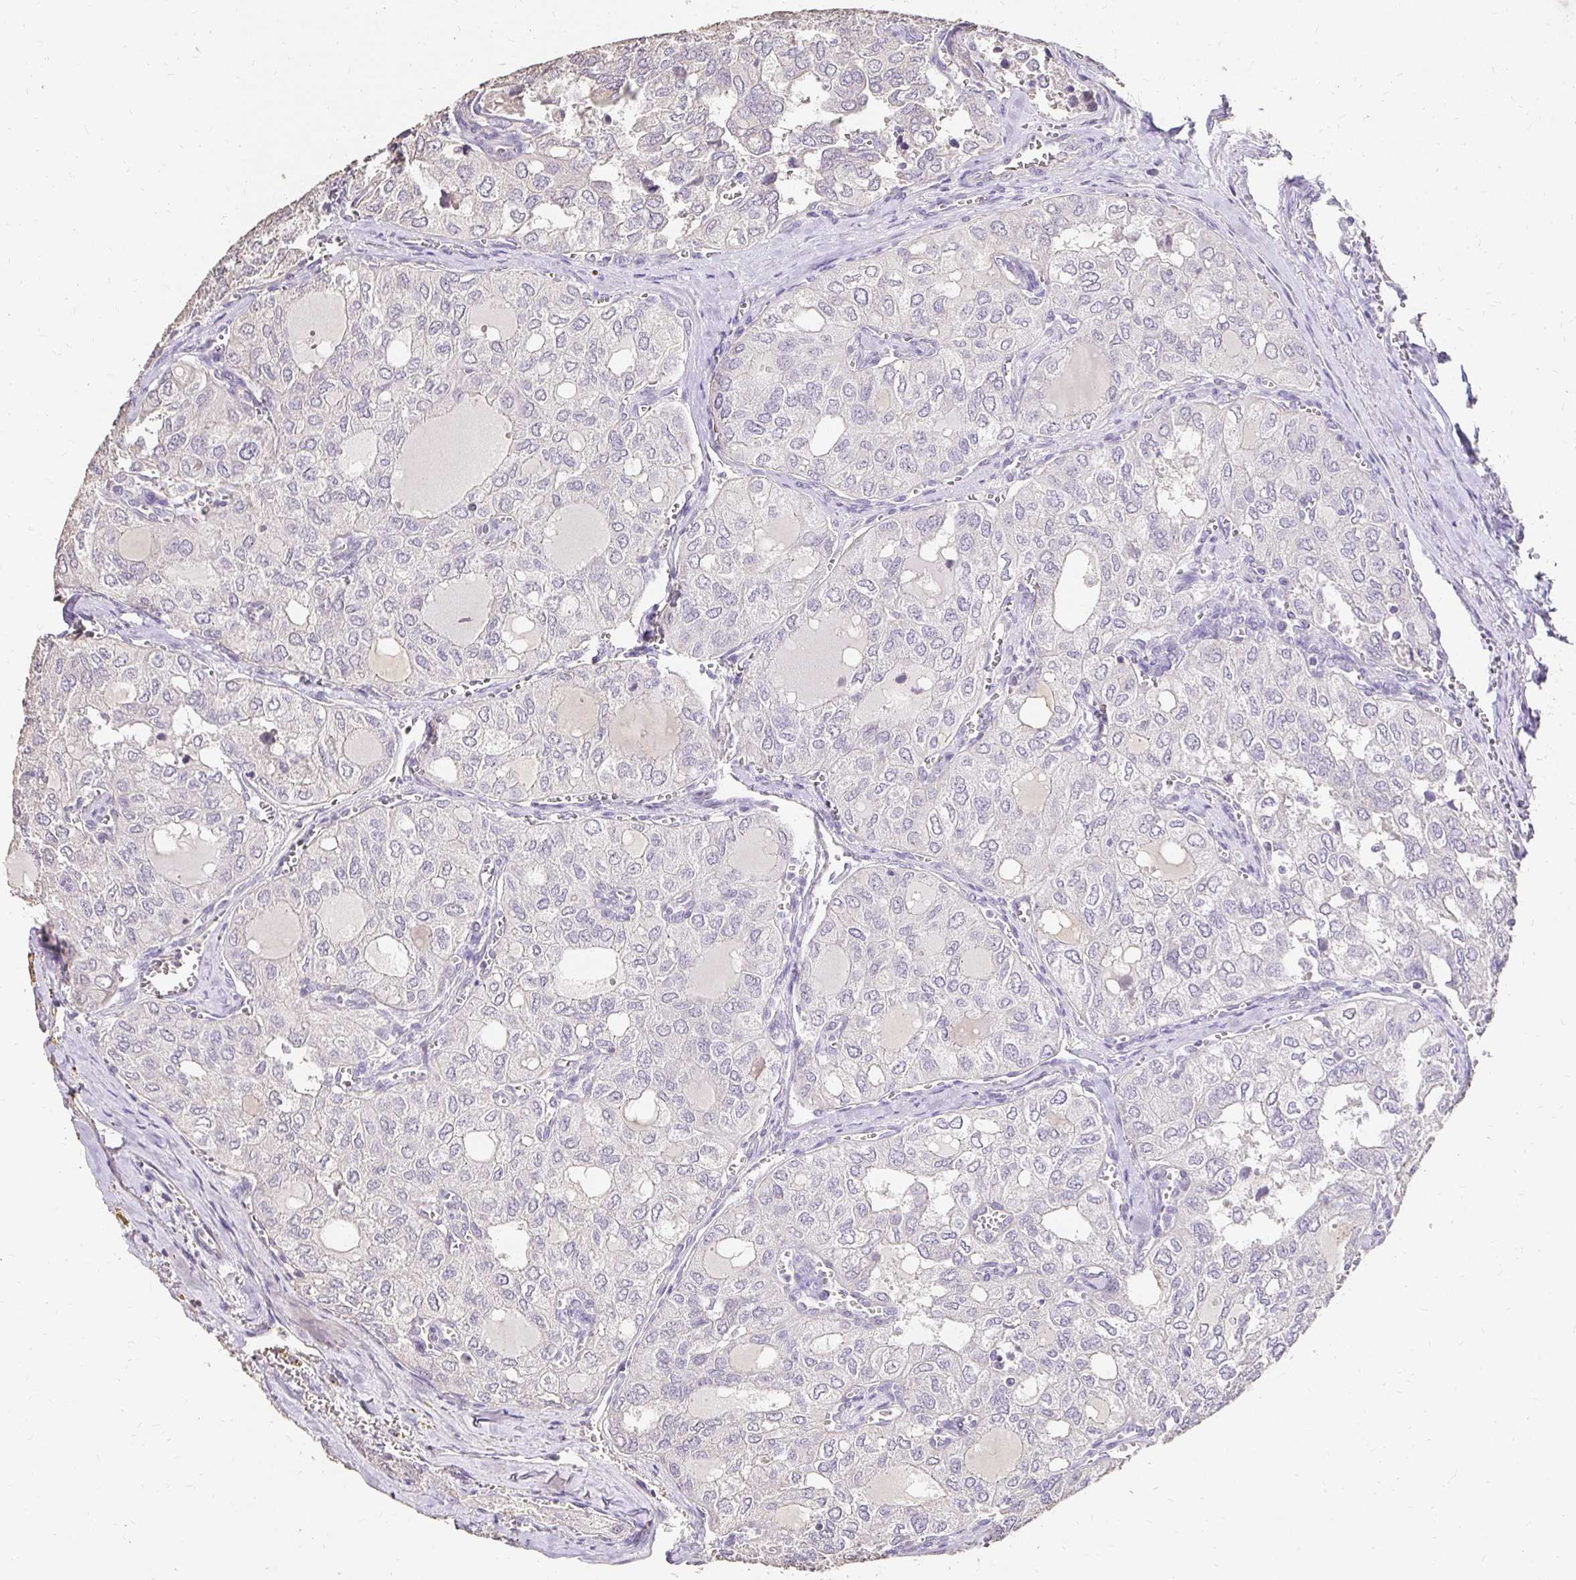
{"staining": {"intensity": "negative", "quantity": "none", "location": "none"}, "tissue": "thyroid cancer", "cell_type": "Tumor cells", "image_type": "cancer", "snomed": [{"axis": "morphology", "description": "Follicular adenoma carcinoma, NOS"}, {"axis": "topography", "description": "Thyroid gland"}], "caption": "An immunohistochemistry (IHC) histopathology image of thyroid follicular adenoma carcinoma is shown. There is no staining in tumor cells of thyroid follicular adenoma carcinoma.", "gene": "UGT1A6", "patient": {"sex": "male", "age": 75}}